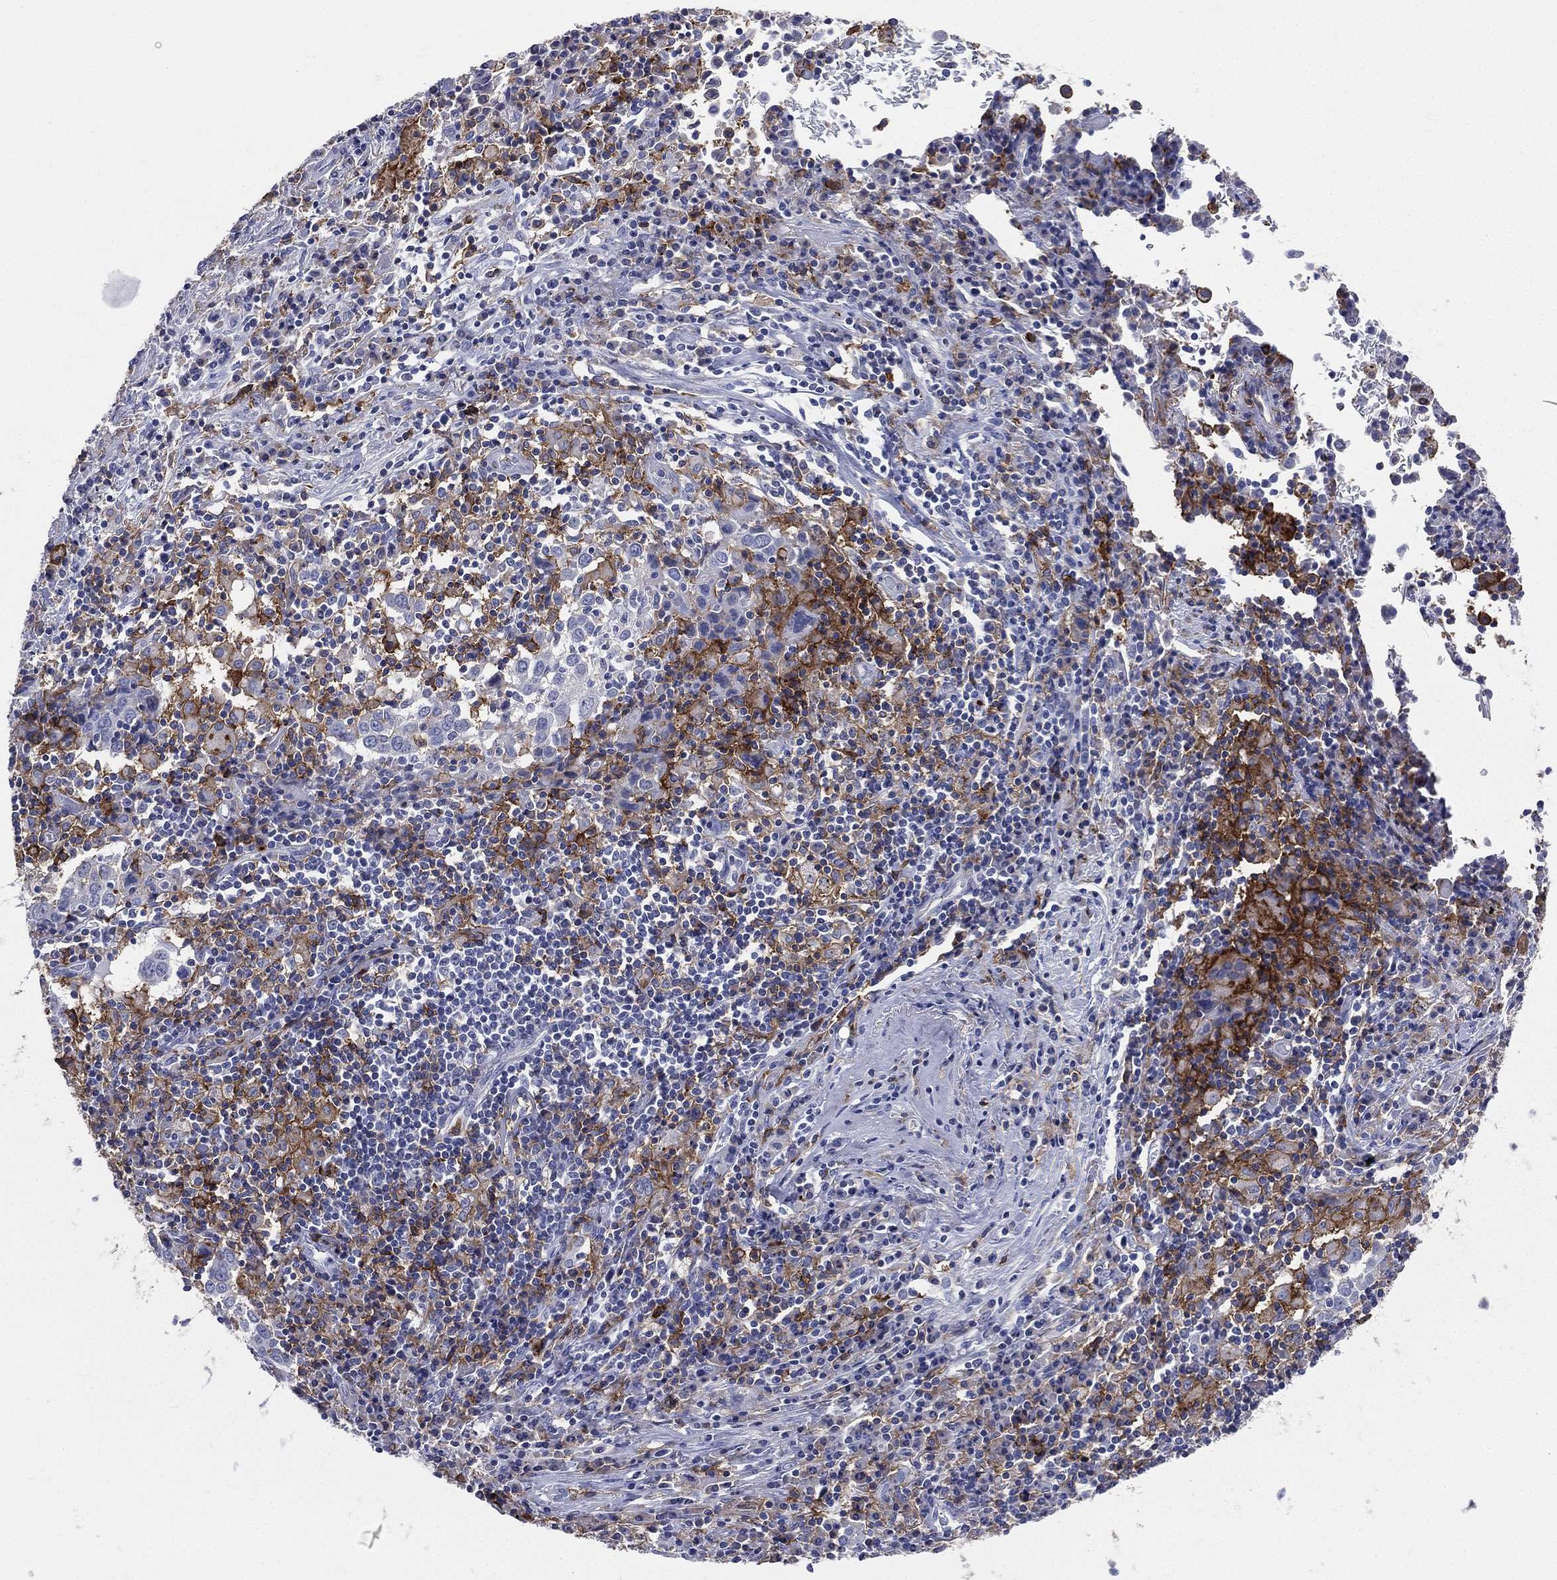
{"staining": {"intensity": "negative", "quantity": "none", "location": "none"}, "tissue": "lung cancer", "cell_type": "Tumor cells", "image_type": "cancer", "snomed": [{"axis": "morphology", "description": "Squamous cell carcinoma, NOS"}, {"axis": "topography", "description": "Lung"}], "caption": "Photomicrograph shows no protein staining in tumor cells of squamous cell carcinoma (lung) tissue.", "gene": "CD33", "patient": {"sex": "male", "age": 57}}